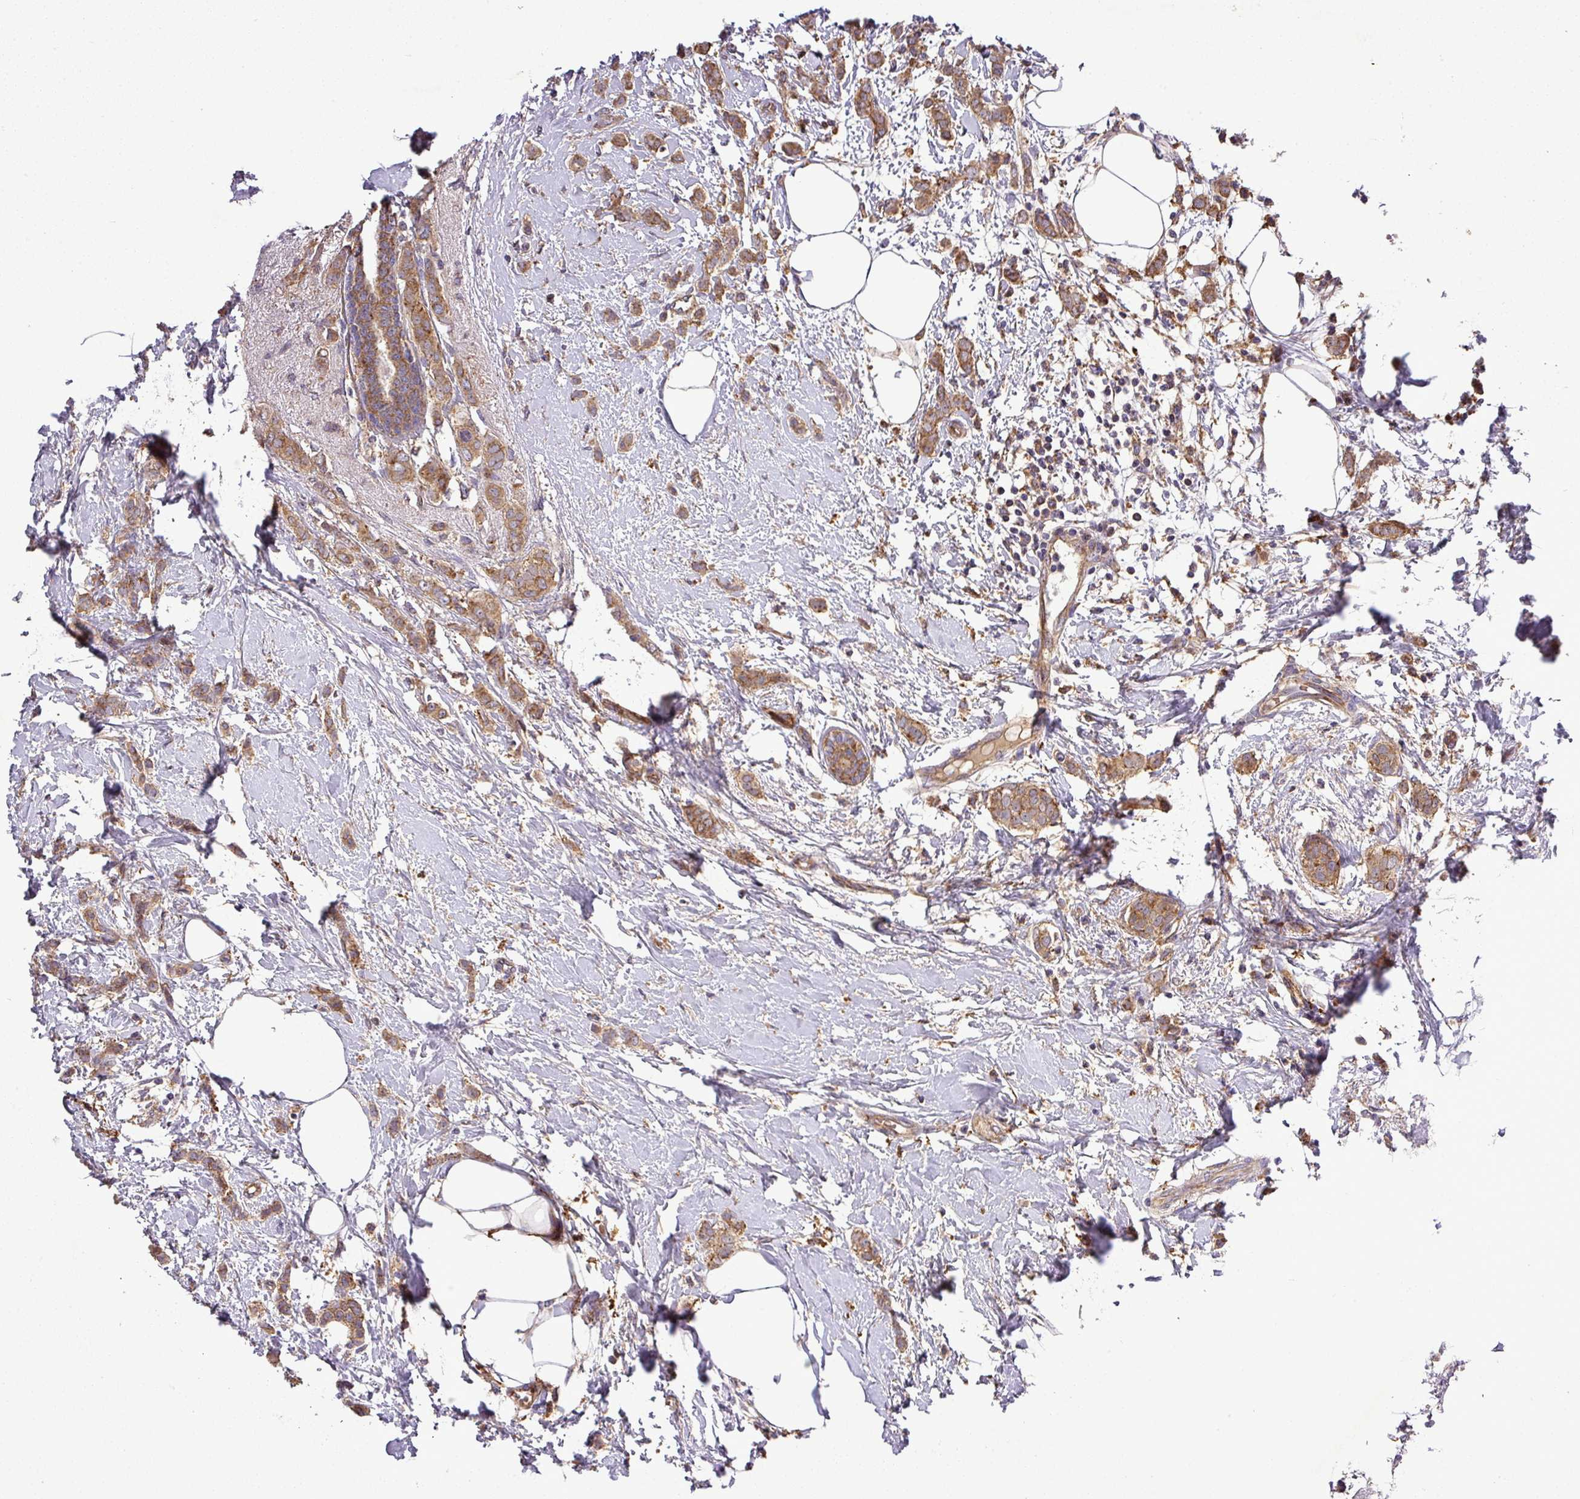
{"staining": {"intensity": "moderate", "quantity": ">75%", "location": "cytoplasmic/membranous"}, "tissue": "breast cancer", "cell_type": "Tumor cells", "image_type": "cancer", "snomed": [{"axis": "morphology", "description": "Duct carcinoma"}, {"axis": "topography", "description": "Breast"}], "caption": "Tumor cells reveal medium levels of moderate cytoplasmic/membranous expression in about >75% of cells in human breast cancer.", "gene": "ZNF513", "patient": {"sex": "female", "age": 72}}